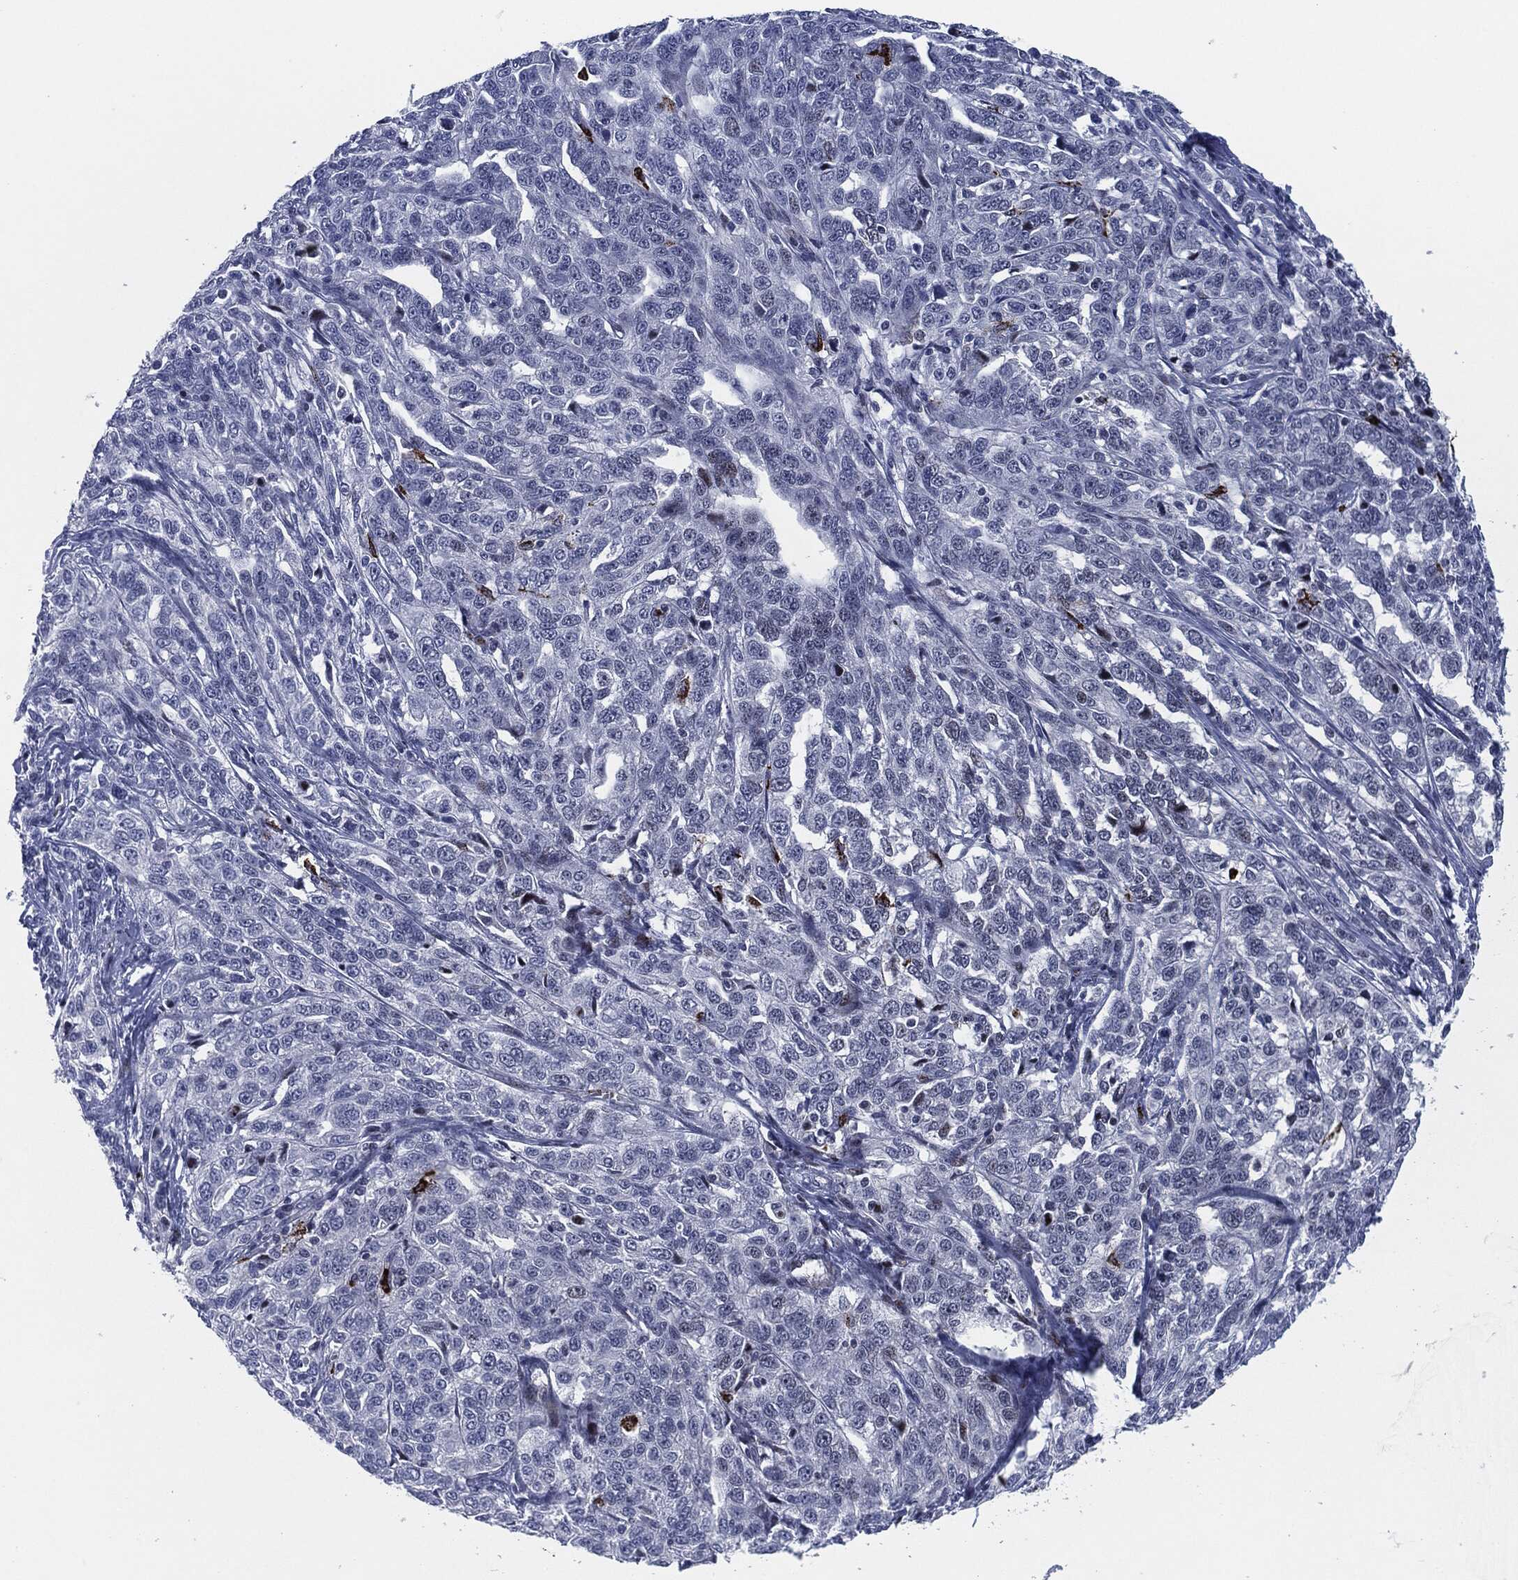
{"staining": {"intensity": "negative", "quantity": "none", "location": "none"}, "tissue": "ovarian cancer", "cell_type": "Tumor cells", "image_type": "cancer", "snomed": [{"axis": "morphology", "description": "Cystadenocarcinoma, serous, NOS"}, {"axis": "topography", "description": "Ovary"}], "caption": "An image of human ovarian serous cystadenocarcinoma is negative for staining in tumor cells.", "gene": "MPO", "patient": {"sex": "female", "age": 71}}